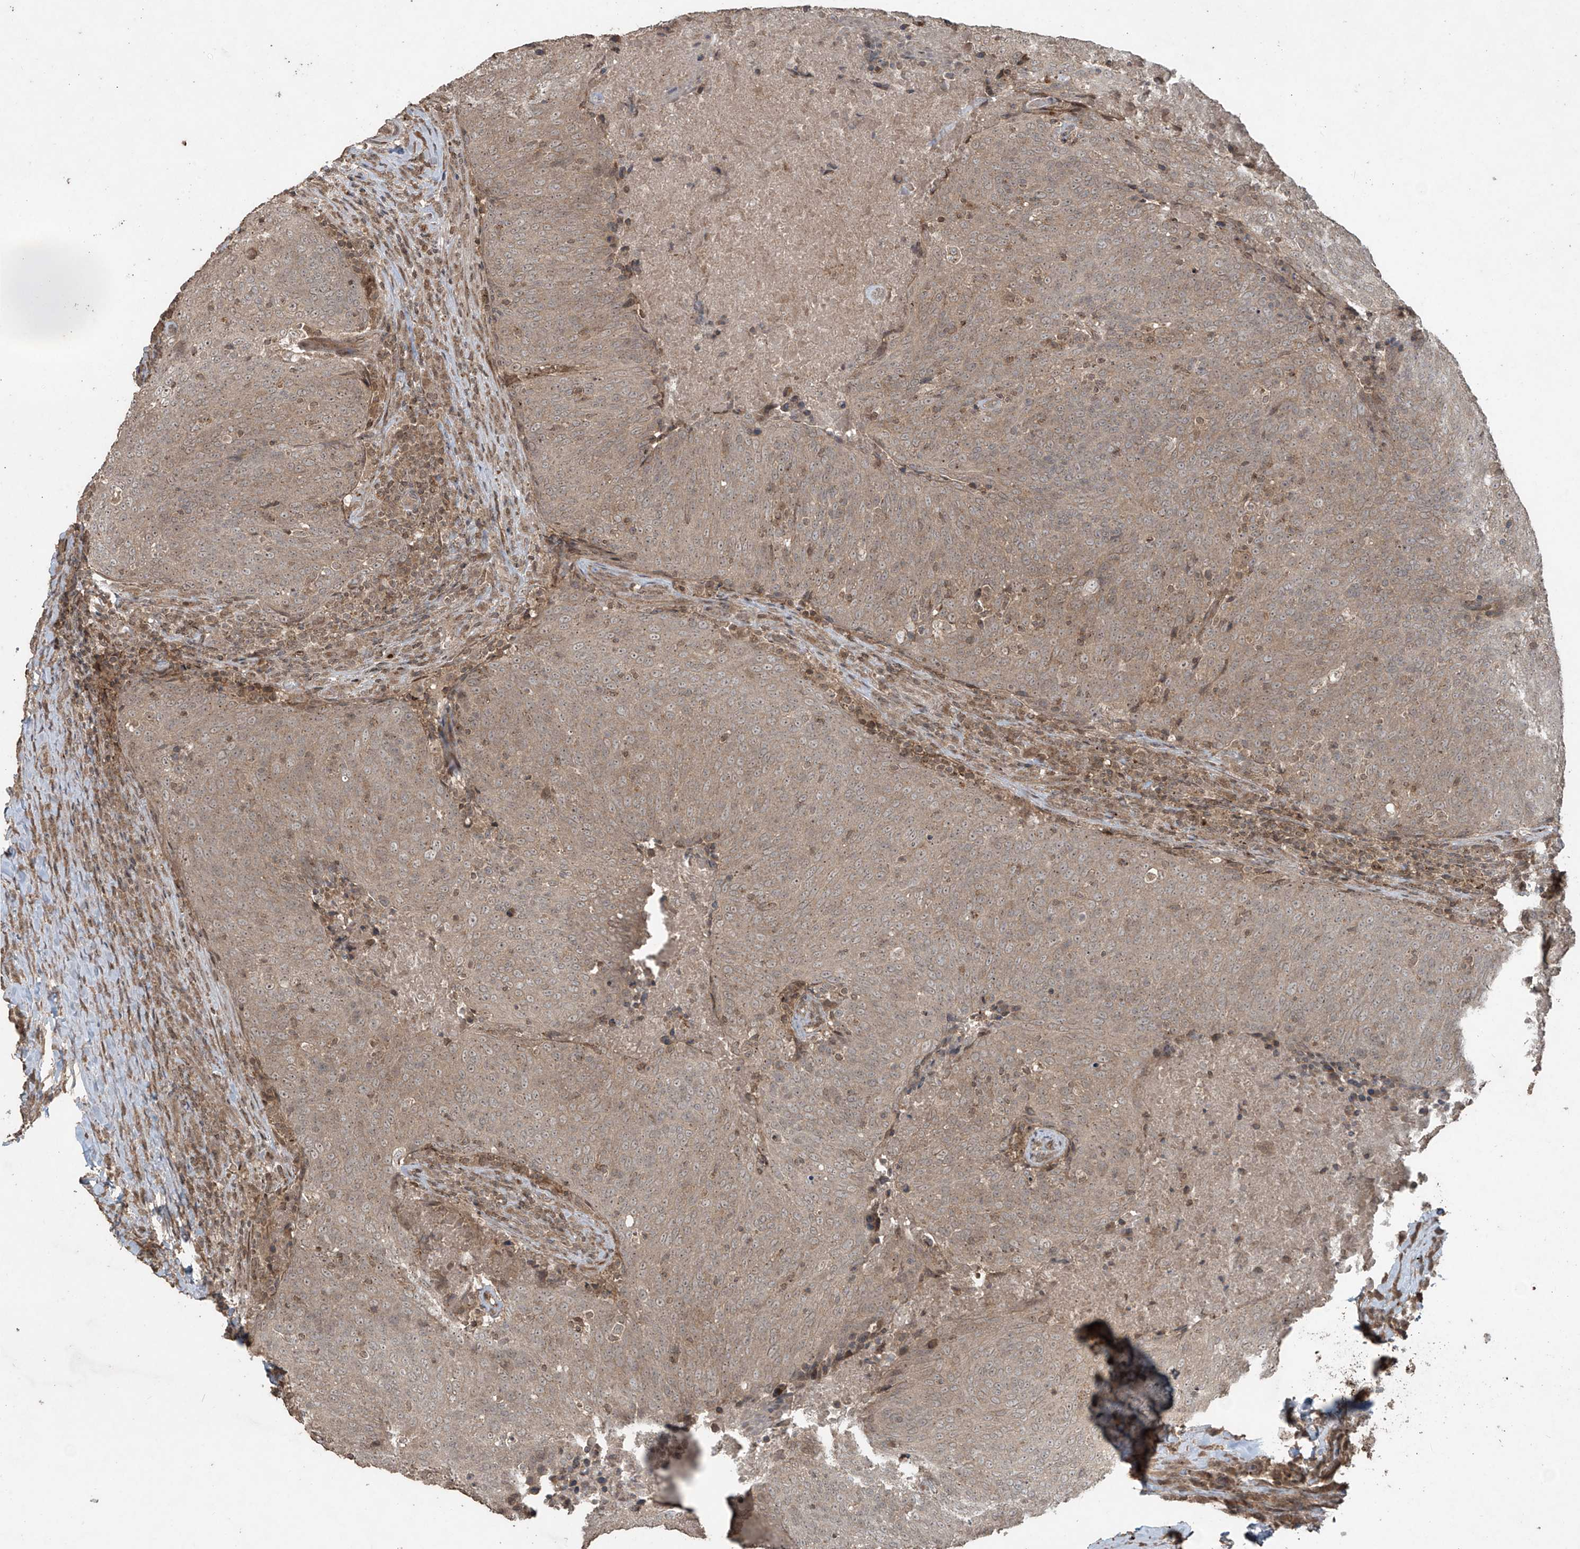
{"staining": {"intensity": "weak", "quantity": ">75%", "location": "cytoplasmic/membranous"}, "tissue": "head and neck cancer", "cell_type": "Tumor cells", "image_type": "cancer", "snomed": [{"axis": "morphology", "description": "Squamous cell carcinoma, NOS"}, {"axis": "morphology", "description": "Squamous cell carcinoma, metastatic, NOS"}, {"axis": "topography", "description": "Lymph node"}, {"axis": "topography", "description": "Head-Neck"}], "caption": "Immunohistochemical staining of human head and neck cancer reveals low levels of weak cytoplasmic/membranous expression in approximately >75% of tumor cells.", "gene": "PGPEP1", "patient": {"sex": "male", "age": 62}}